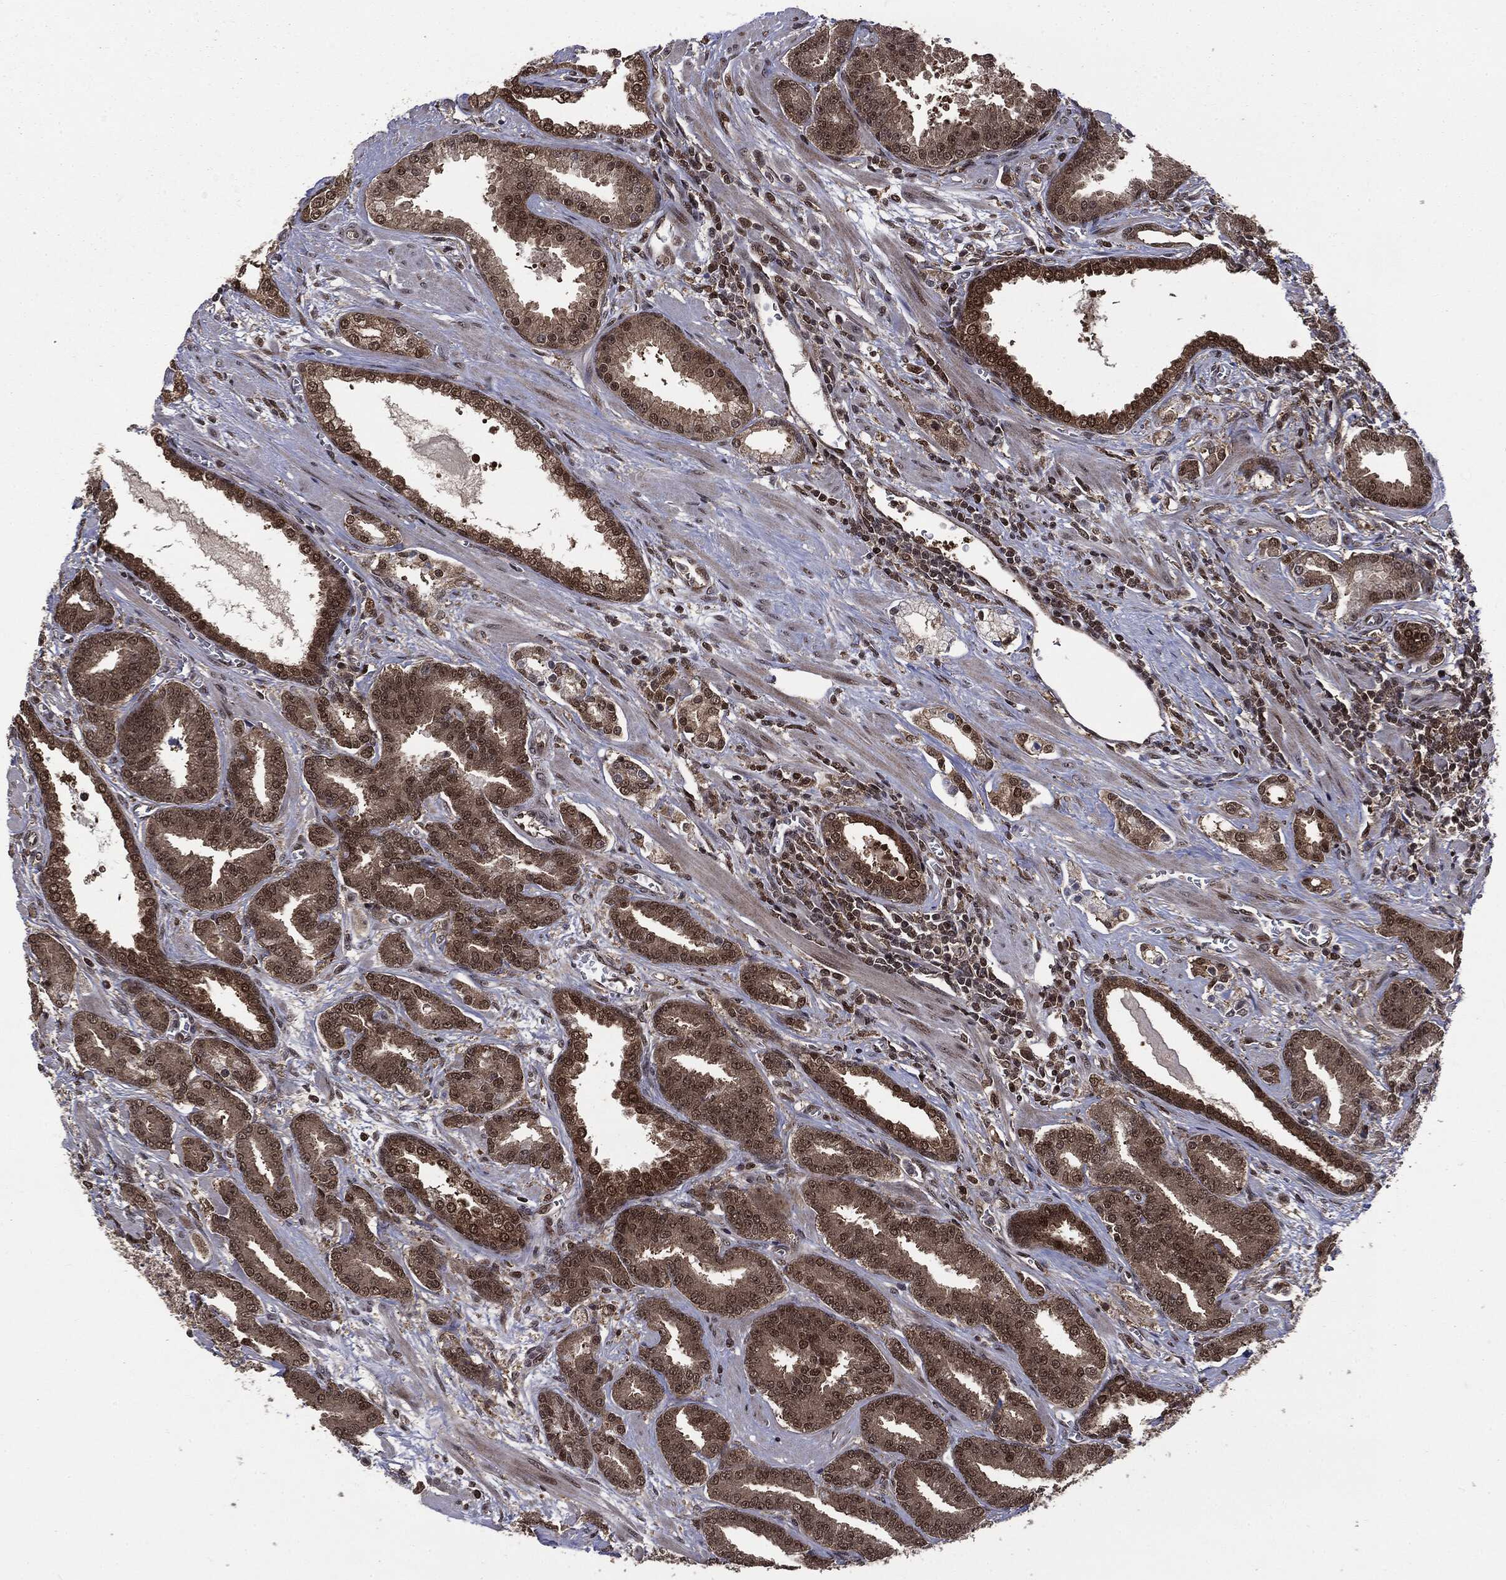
{"staining": {"intensity": "moderate", "quantity": ">75%", "location": "cytoplasmic/membranous,nuclear"}, "tissue": "prostate cancer", "cell_type": "Tumor cells", "image_type": "cancer", "snomed": [{"axis": "morphology", "description": "Adenocarcinoma, High grade"}, {"axis": "topography", "description": "Prostate"}], "caption": "Protein staining of prostate cancer (adenocarcinoma (high-grade)) tissue shows moderate cytoplasmic/membranous and nuclear staining in approximately >75% of tumor cells.", "gene": "PTPA", "patient": {"sex": "male", "age": 60}}